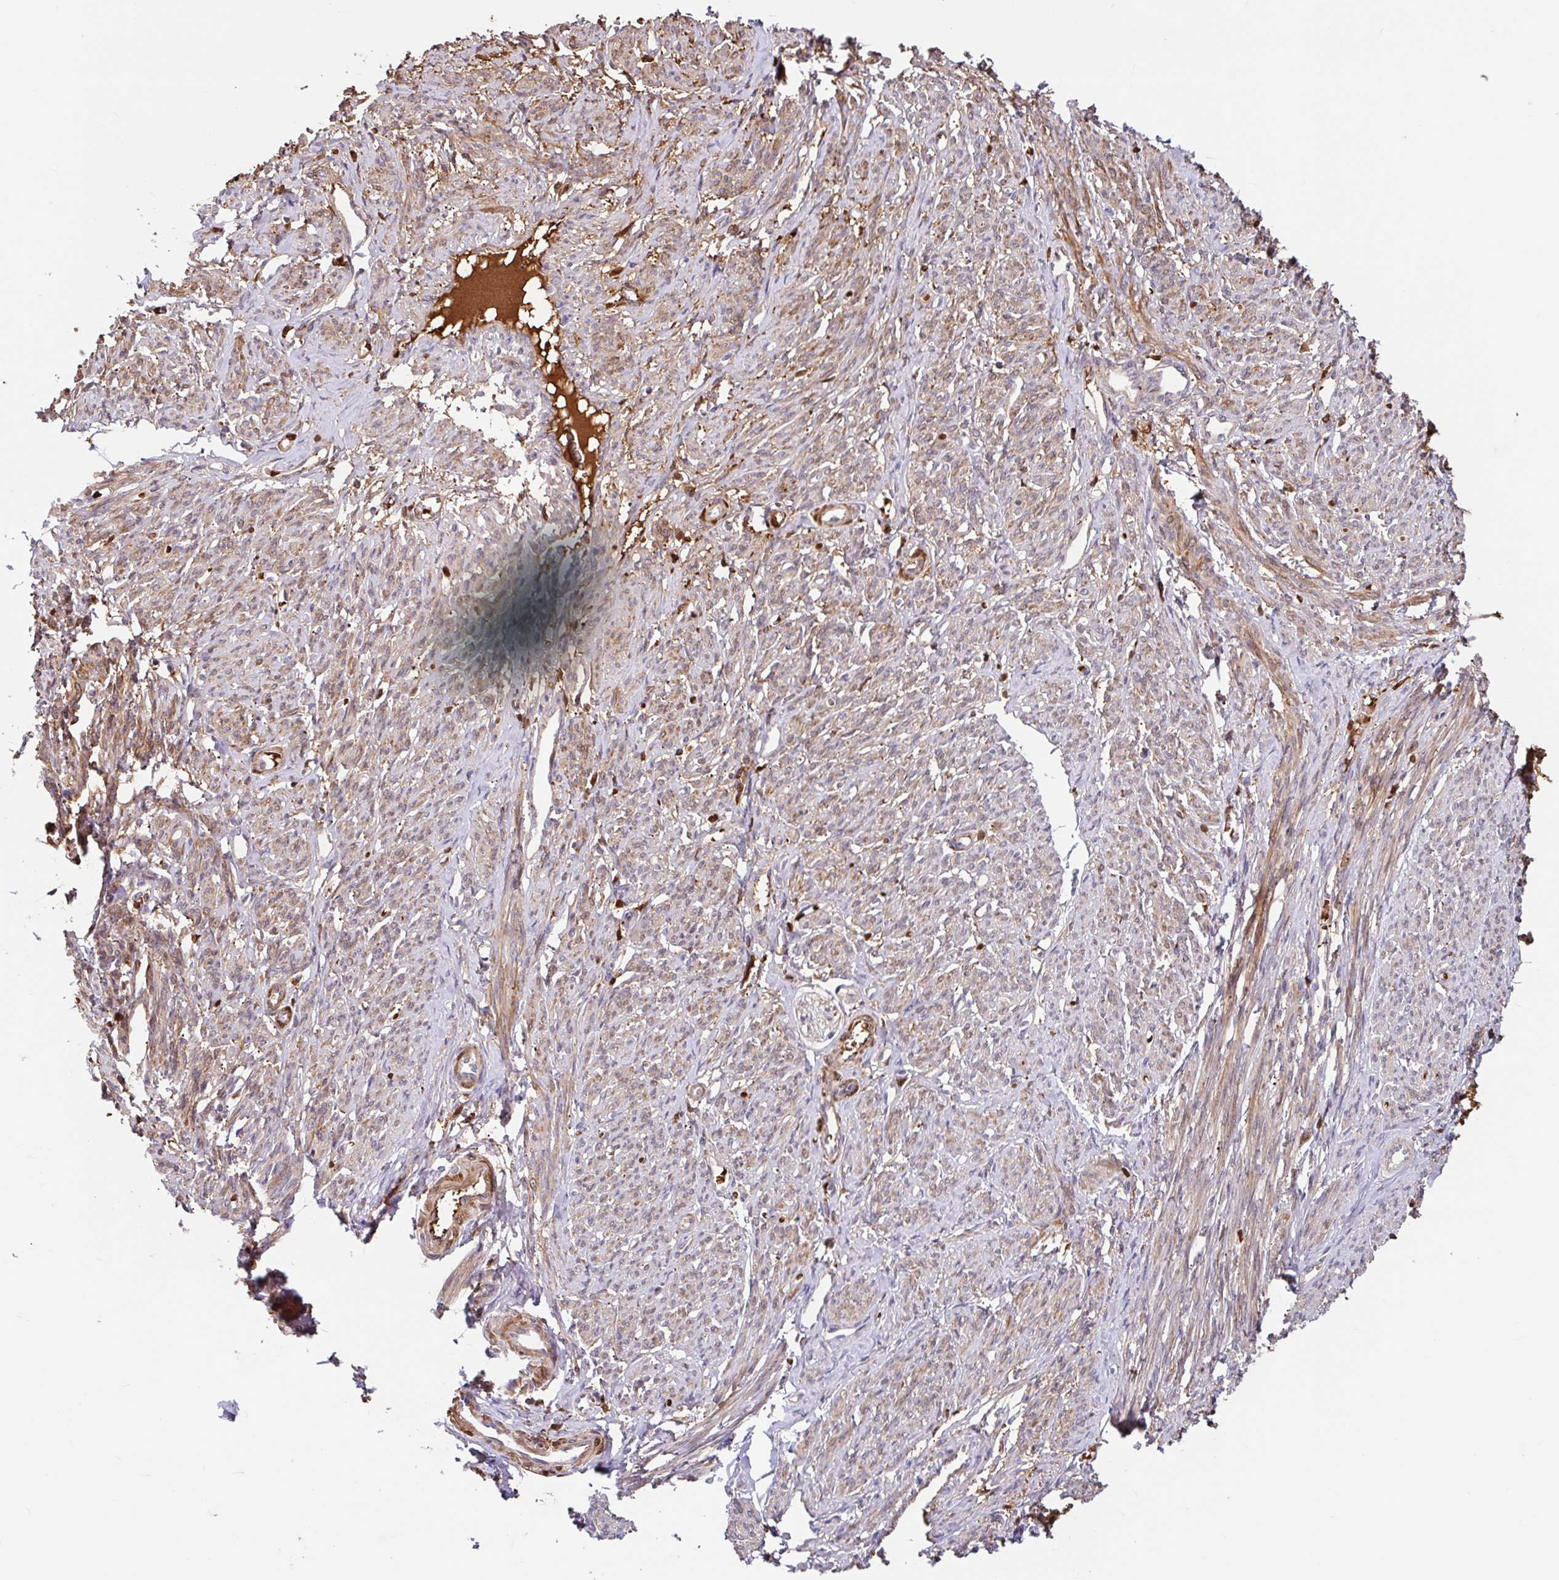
{"staining": {"intensity": "moderate", "quantity": ">75%", "location": "cytoplasmic/membranous"}, "tissue": "smooth muscle", "cell_type": "Smooth muscle cells", "image_type": "normal", "snomed": [{"axis": "morphology", "description": "Normal tissue, NOS"}, {"axis": "topography", "description": "Smooth muscle"}], "caption": "Benign smooth muscle displays moderate cytoplasmic/membranous expression in approximately >75% of smooth muscle cells.", "gene": "BLVRA", "patient": {"sex": "female", "age": 65}}